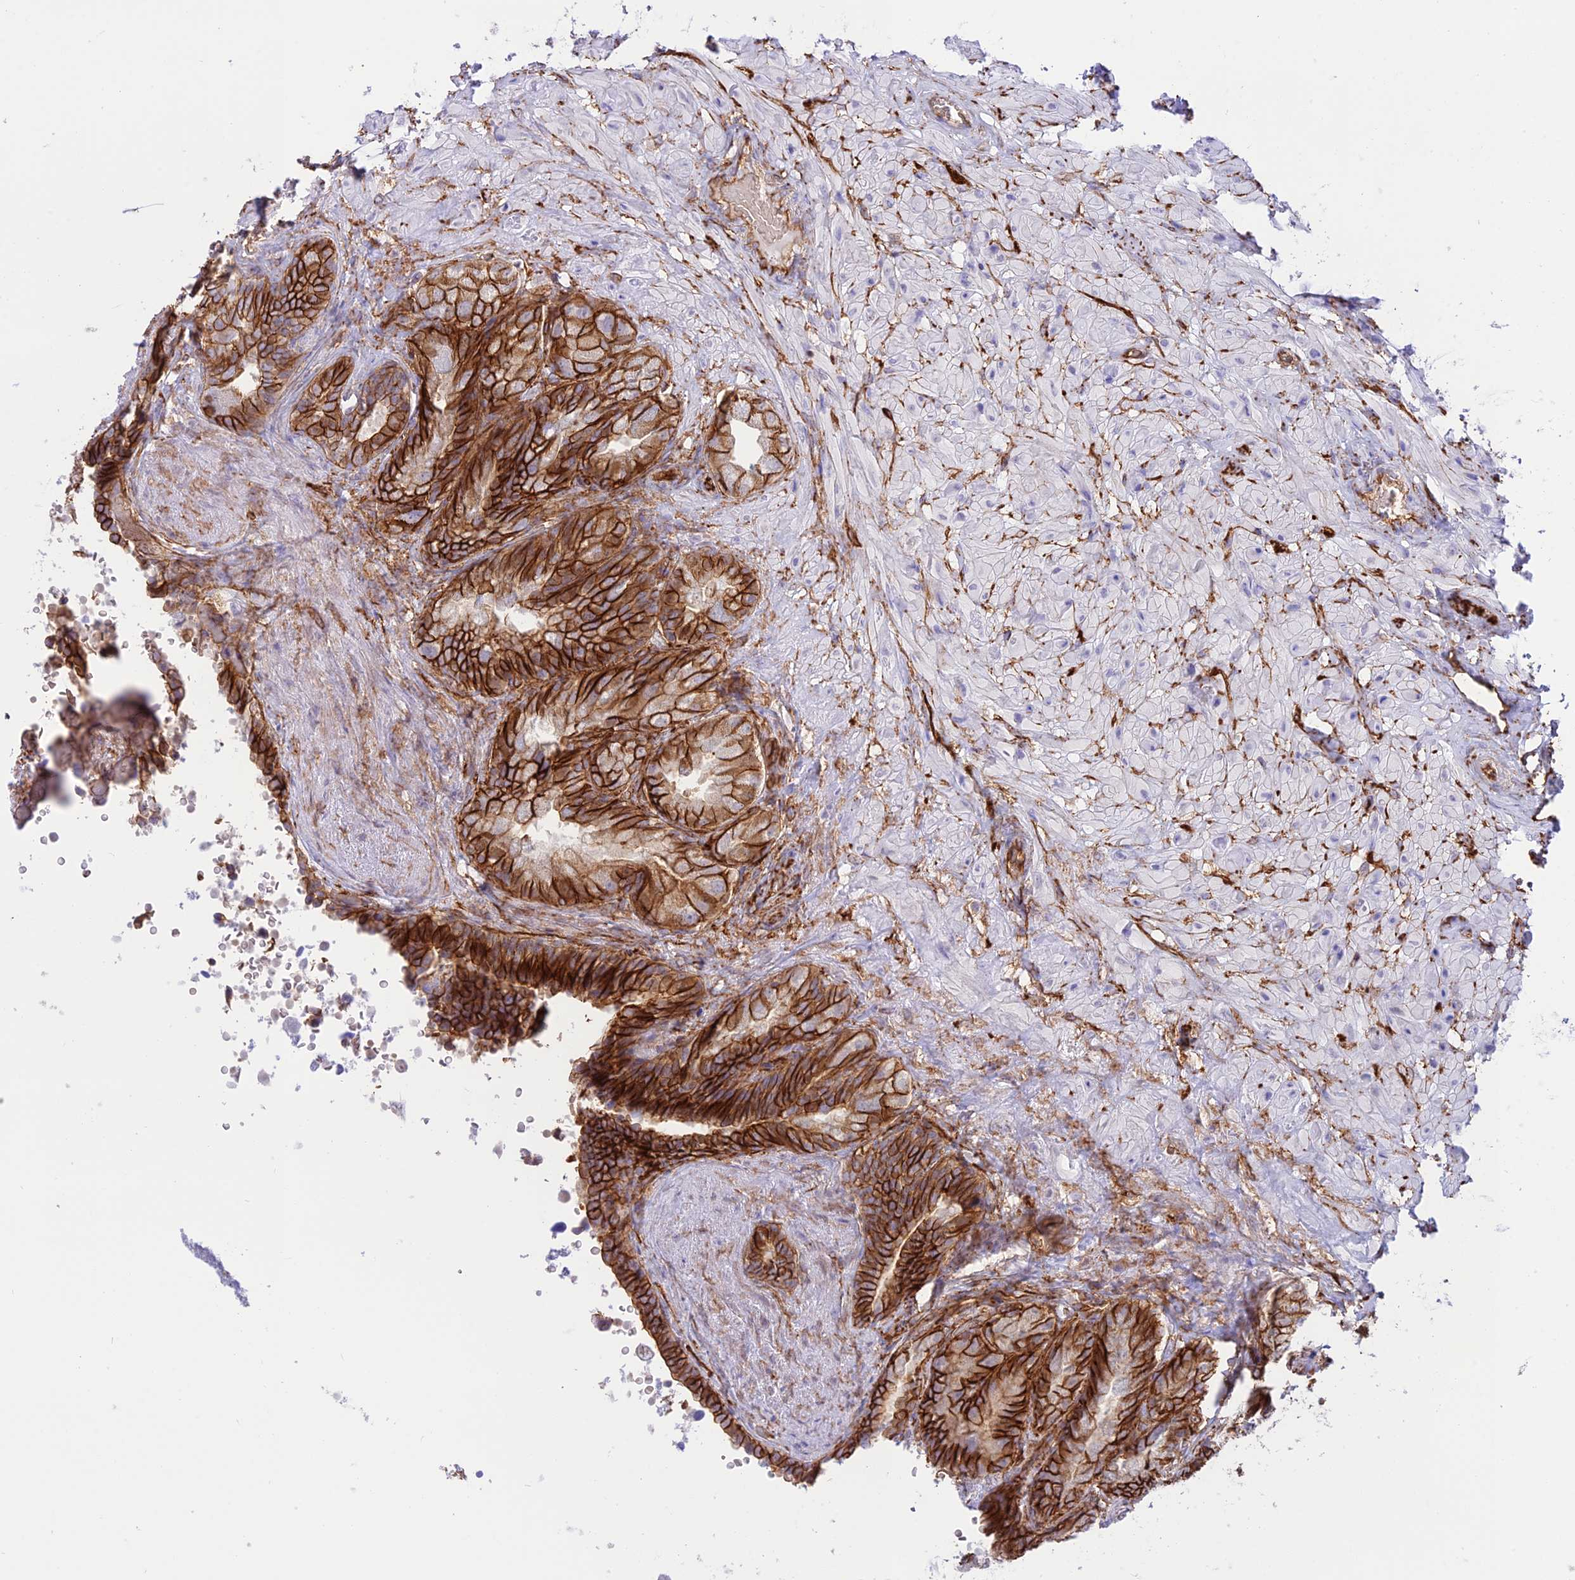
{"staining": {"intensity": "strong", "quantity": ">75%", "location": "cytoplasmic/membranous"}, "tissue": "seminal vesicle", "cell_type": "Glandular cells", "image_type": "normal", "snomed": [{"axis": "morphology", "description": "Normal tissue, NOS"}, {"axis": "topography", "description": "Seminal veicle"}, {"axis": "topography", "description": "Peripheral nerve tissue"}], "caption": "Benign seminal vesicle reveals strong cytoplasmic/membranous staining in approximately >75% of glandular cells The protein of interest is stained brown, and the nuclei are stained in blue (DAB IHC with brightfield microscopy, high magnification)..", "gene": "YPEL5", "patient": {"sex": "male", "age": 63}}